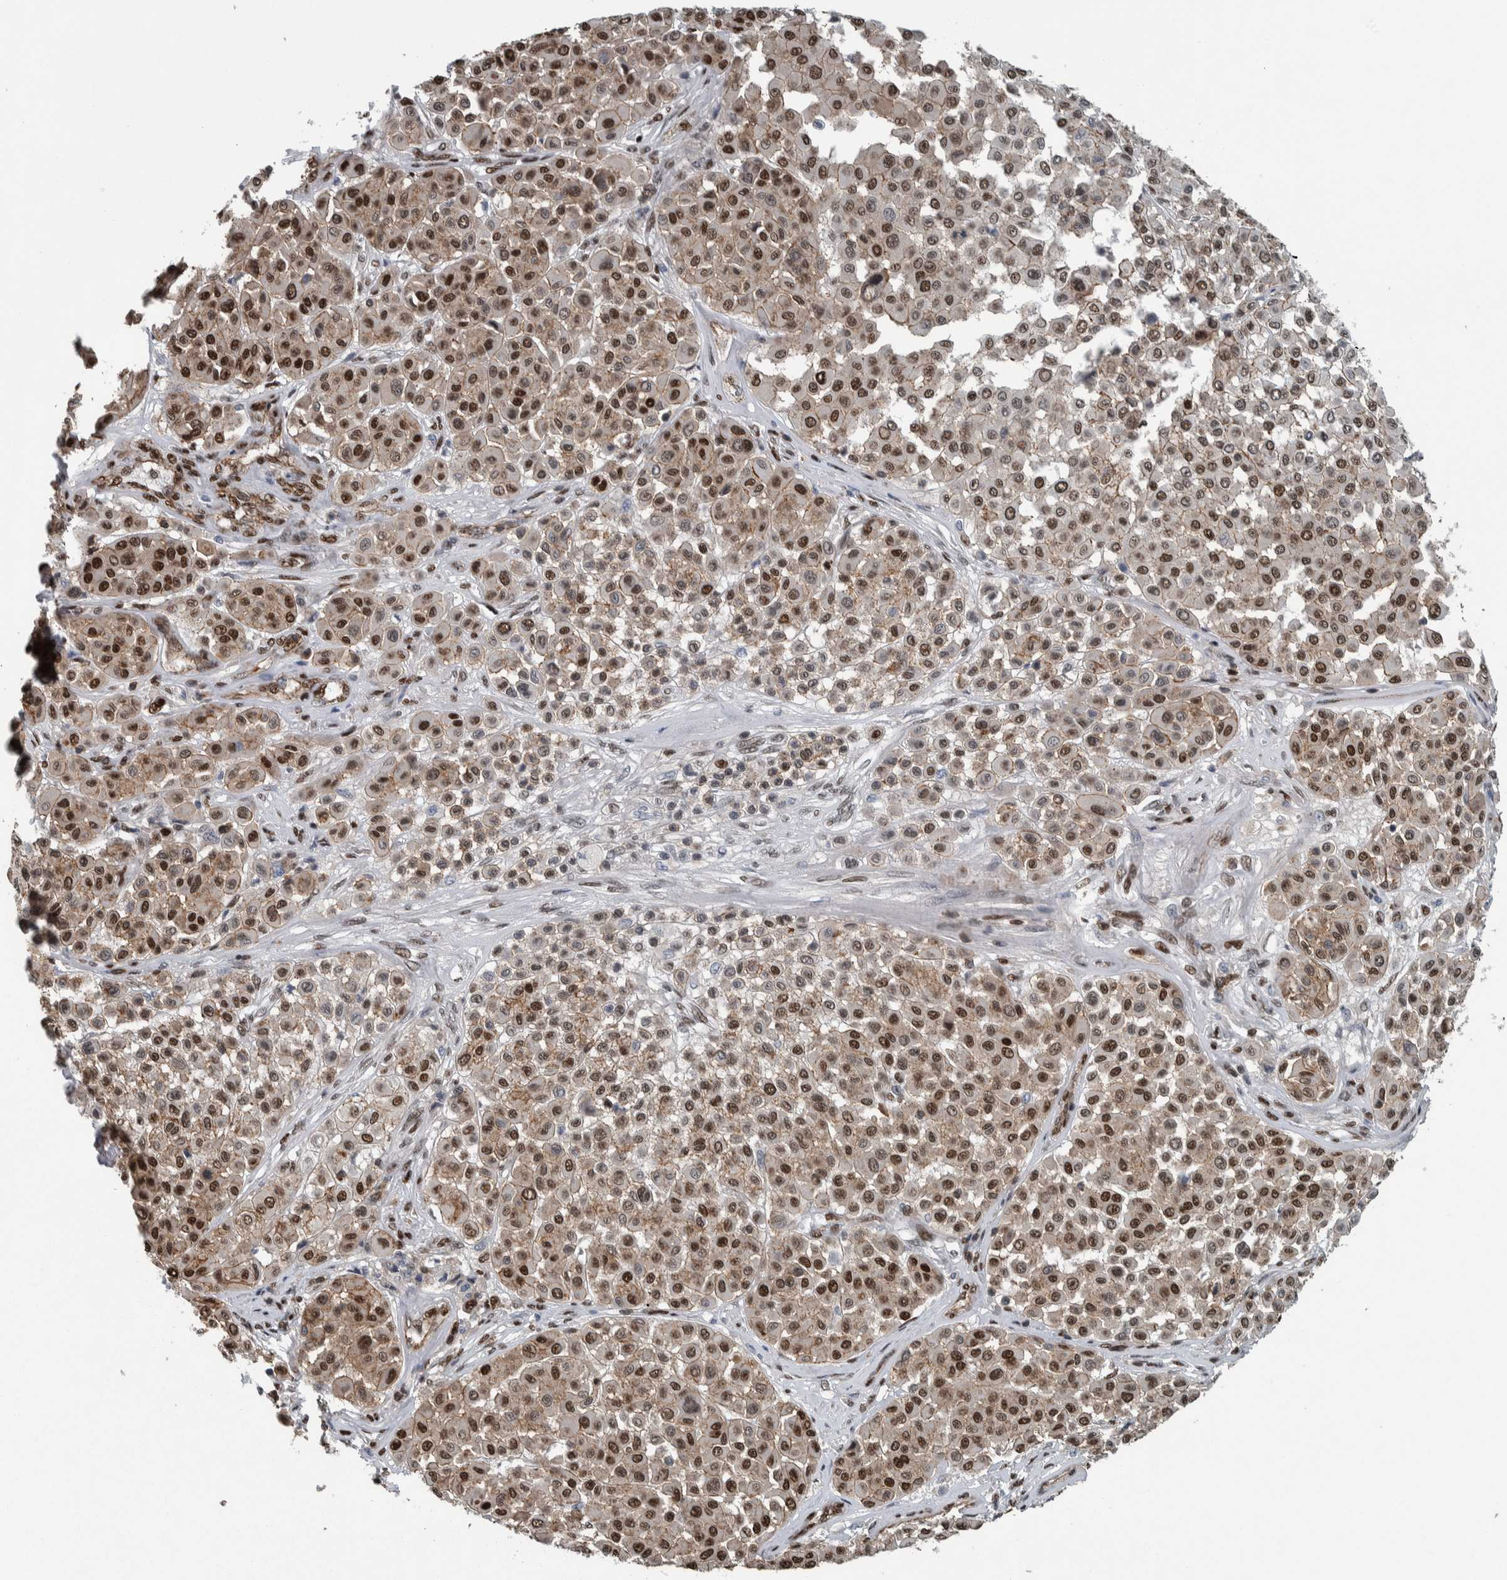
{"staining": {"intensity": "strong", "quantity": ">75%", "location": "nuclear"}, "tissue": "melanoma", "cell_type": "Tumor cells", "image_type": "cancer", "snomed": [{"axis": "morphology", "description": "Malignant melanoma, Metastatic site"}, {"axis": "topography", "description": "Soft tissue"}], "caption": "DAB (3,3'-diaminobenzidine) immunohistochemical staining of human melanoma exhibits strong nuclear protein expression in approximately >75% of tumor cells. (IHC, brightfield microscopy, high magnification).", "gene": "FAM135B", "patient": {"sex": "male", "age": 41}}